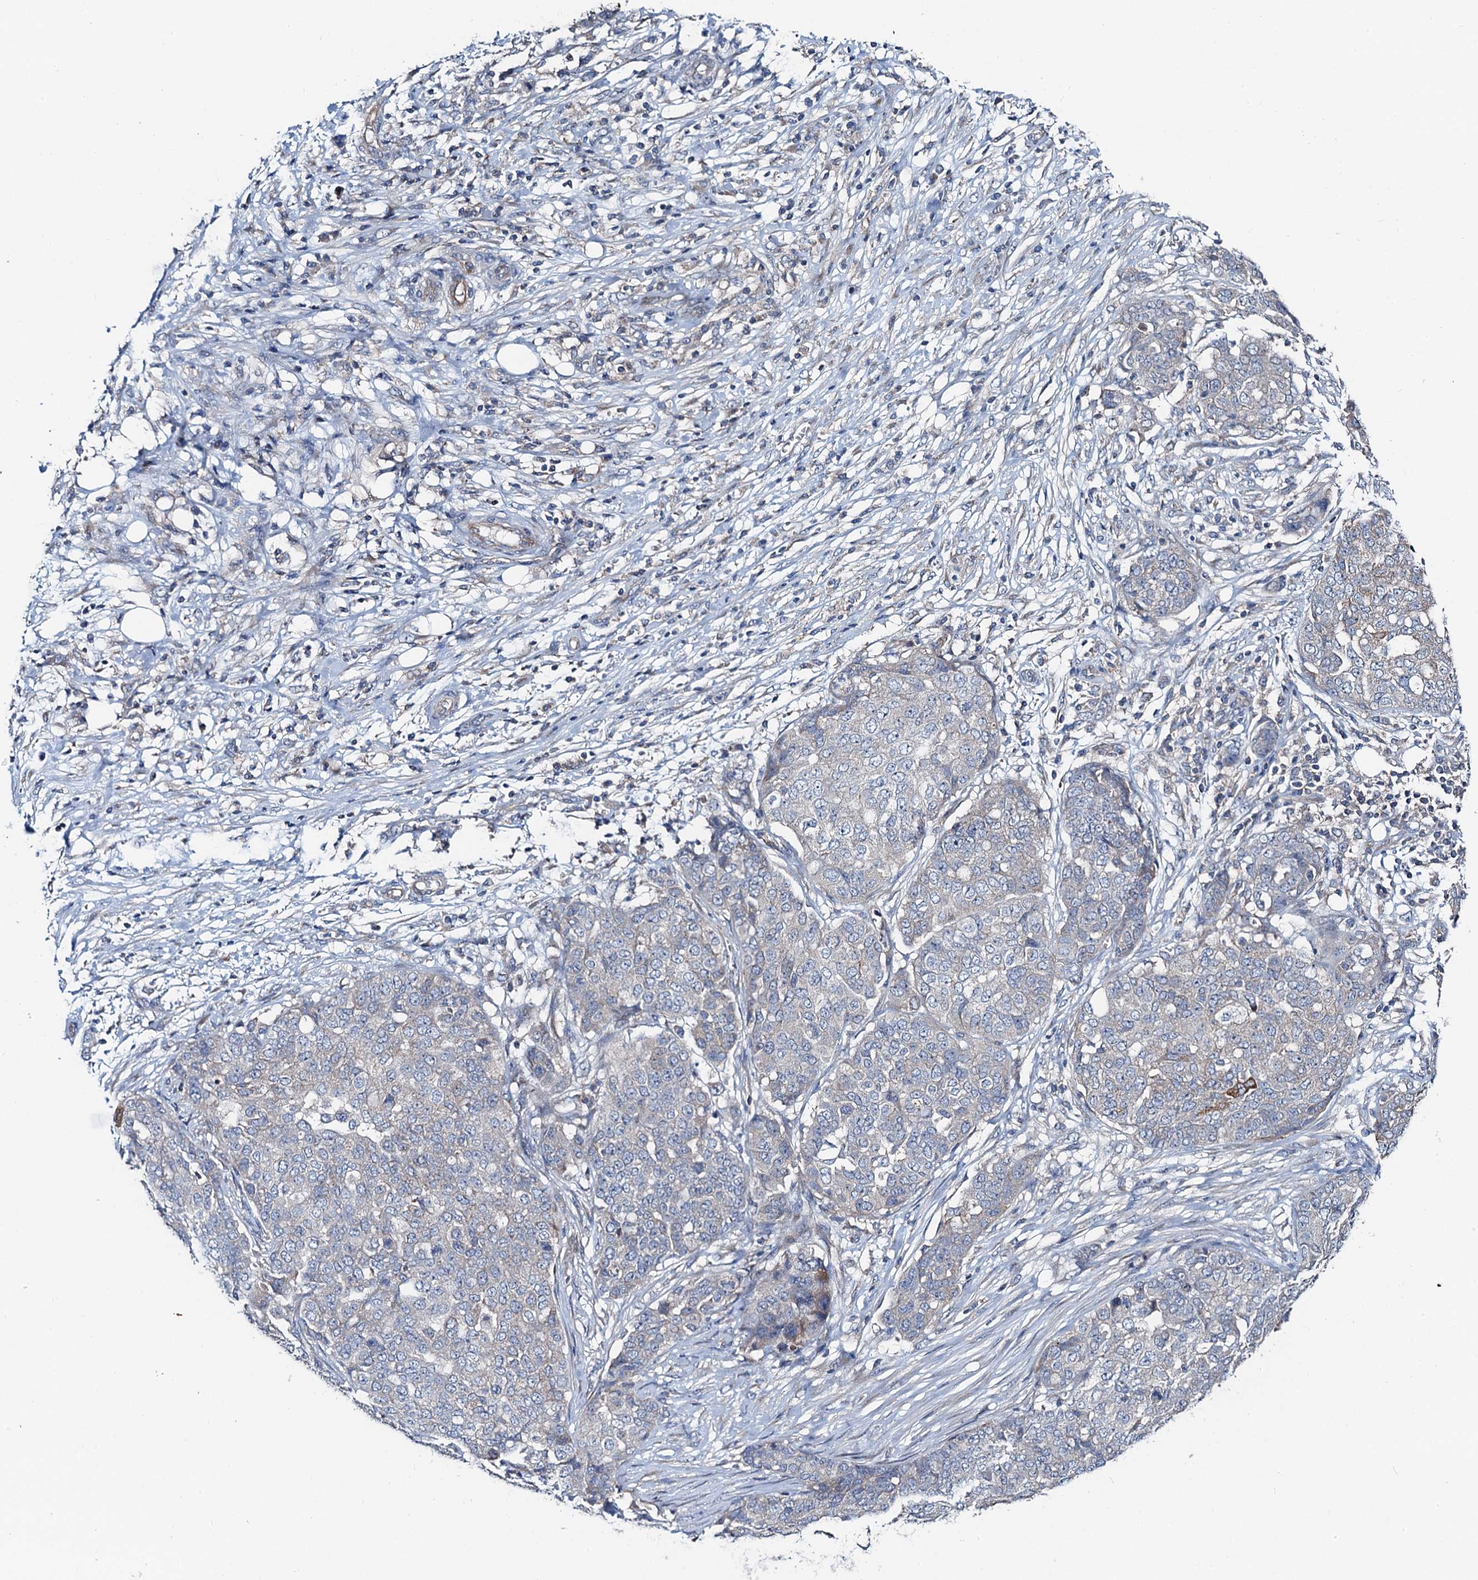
{"staining": {"intensity": "negative", "quantity": "none", "location": "none"}, "tissue": "ovarian cancer", "cell_type": "Tumor cells", "image_type": "cancer", "snomed": [{"axis": "morphology", "description": "Cystadenocarcinoma, serous, NOS"}, {"axis": "topography", "description": "Soft tissue"}, {"axis": "topography", "description": "Ovary"}], "caption": "Tumor cells show no significant protein positivity in ovarian cancer (serous cystadenocarcinoma).", "gene": "ANKRD26", "patient": {"sex": "female", "age": 57}}